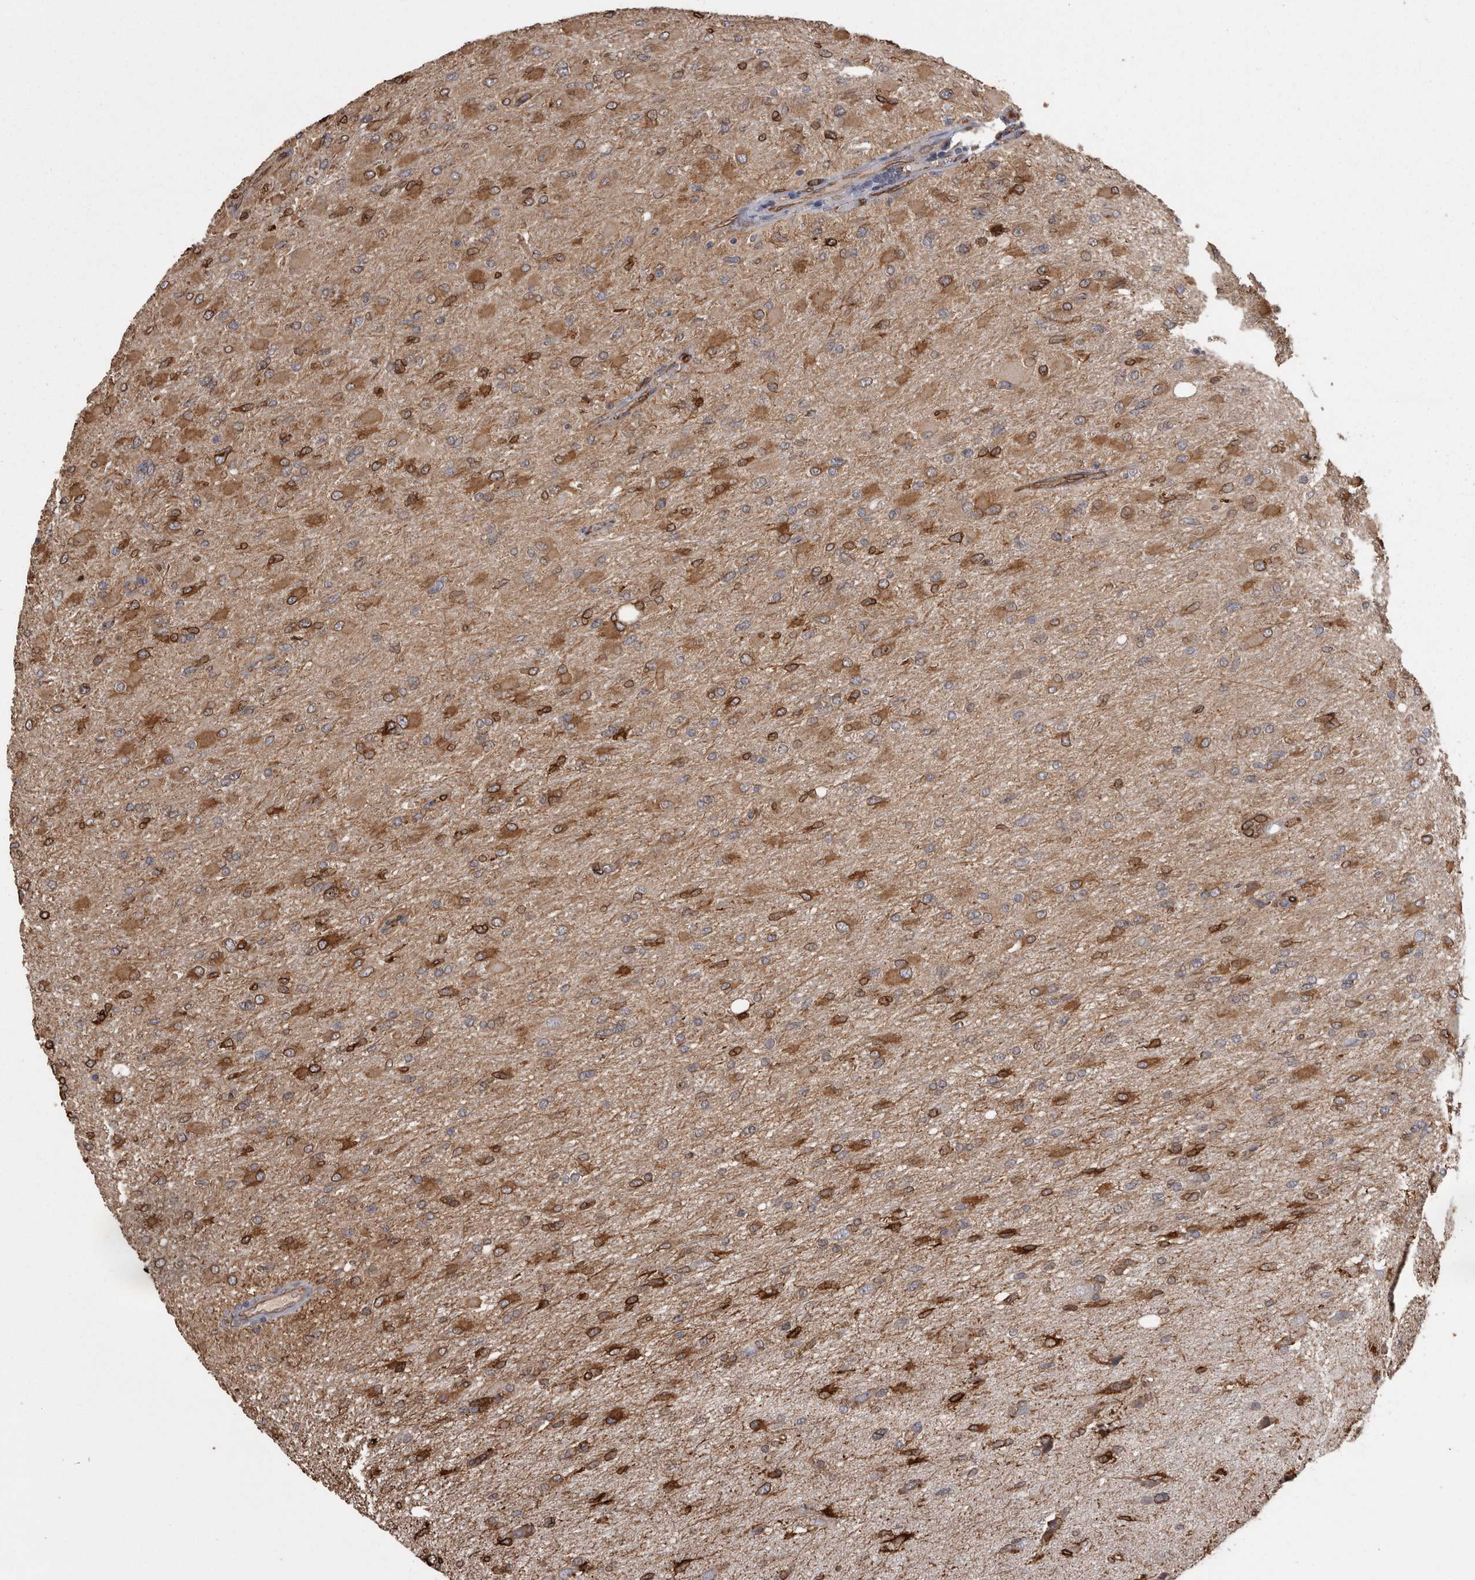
{"staining": {"intensity": "moderate", "quantity": ">75%", "location": "cytoplasmic/membranous"}, "tissue": "glioma", "cell_type": "Tumor cells", "image_type": "cancer", "snomed": [{"axis": "morphology", "description": "Glioma, malignant, High grade"}, {"axis": "topography", "description": "Cerebral cortex"}], "caption": "Protein expression analysis of malignant high-grade glioma reveals moderate cytoplasmic/membranous expression in approximately >75% of tumor cells.", "gene": "PON2", "patient": {"sex": "female", "age": 36}}